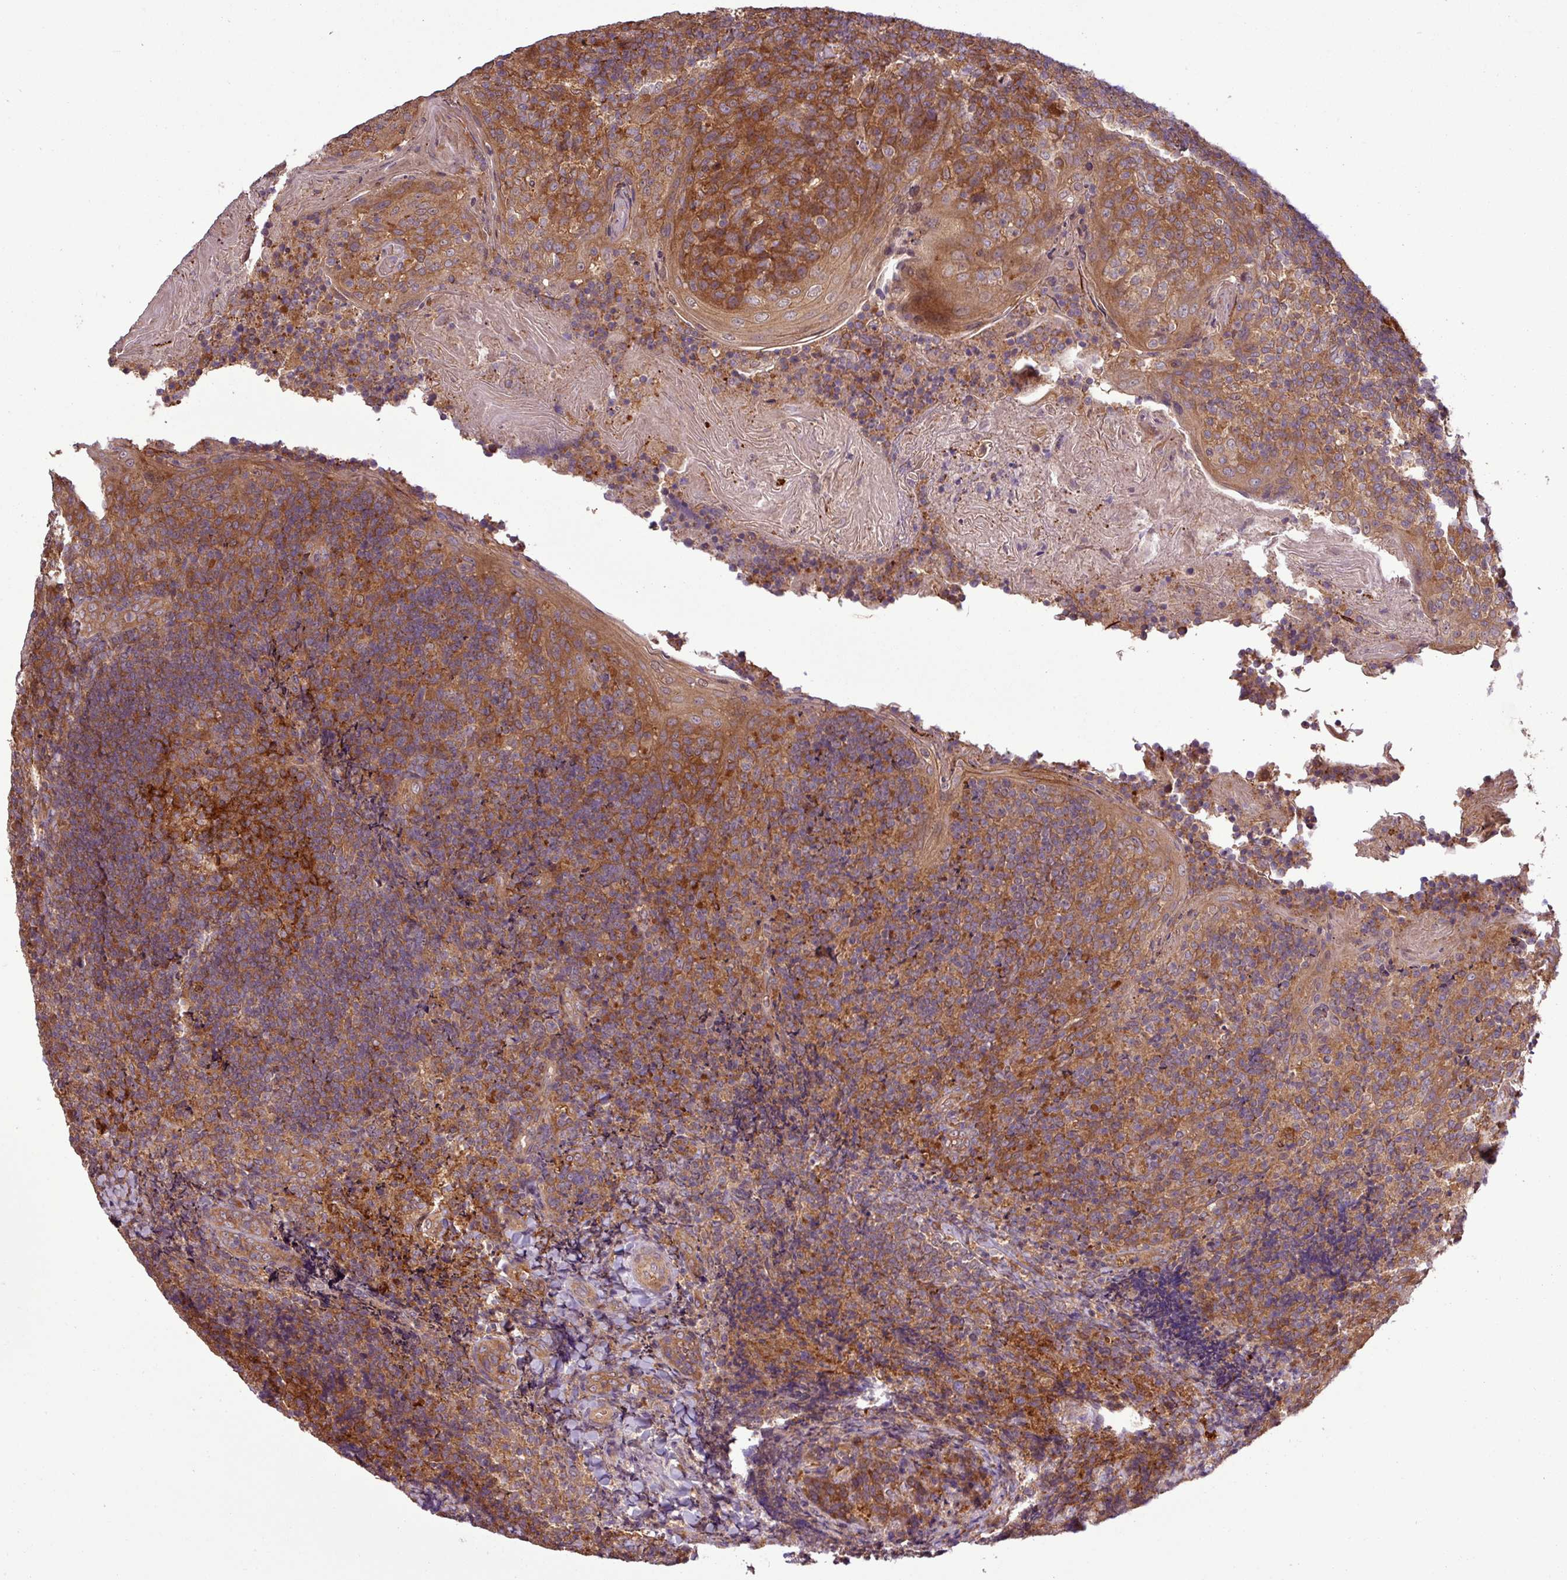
{"staining": {"intensity": "strong", "quantity": ">75%", "location": "cytoplasmic/membranous"}, "tissue": "tonsil", "cell_type": "Germinal center cells", "image_type": "normal", "snomed": [{"axis": "morphology", "description": "Normal tissue, NOS"}, {"axis": "topography", "description": "Tonsil"}], "caption": "An image showing strong cytoplasmic/membranous positivity in approximately >75% of germinal center cells in unremarkable tonsil, as visualized by brown immunohistochemical staining.", "gene": "SIRPB2", "patient": {"sex": "female", "age": 10}}